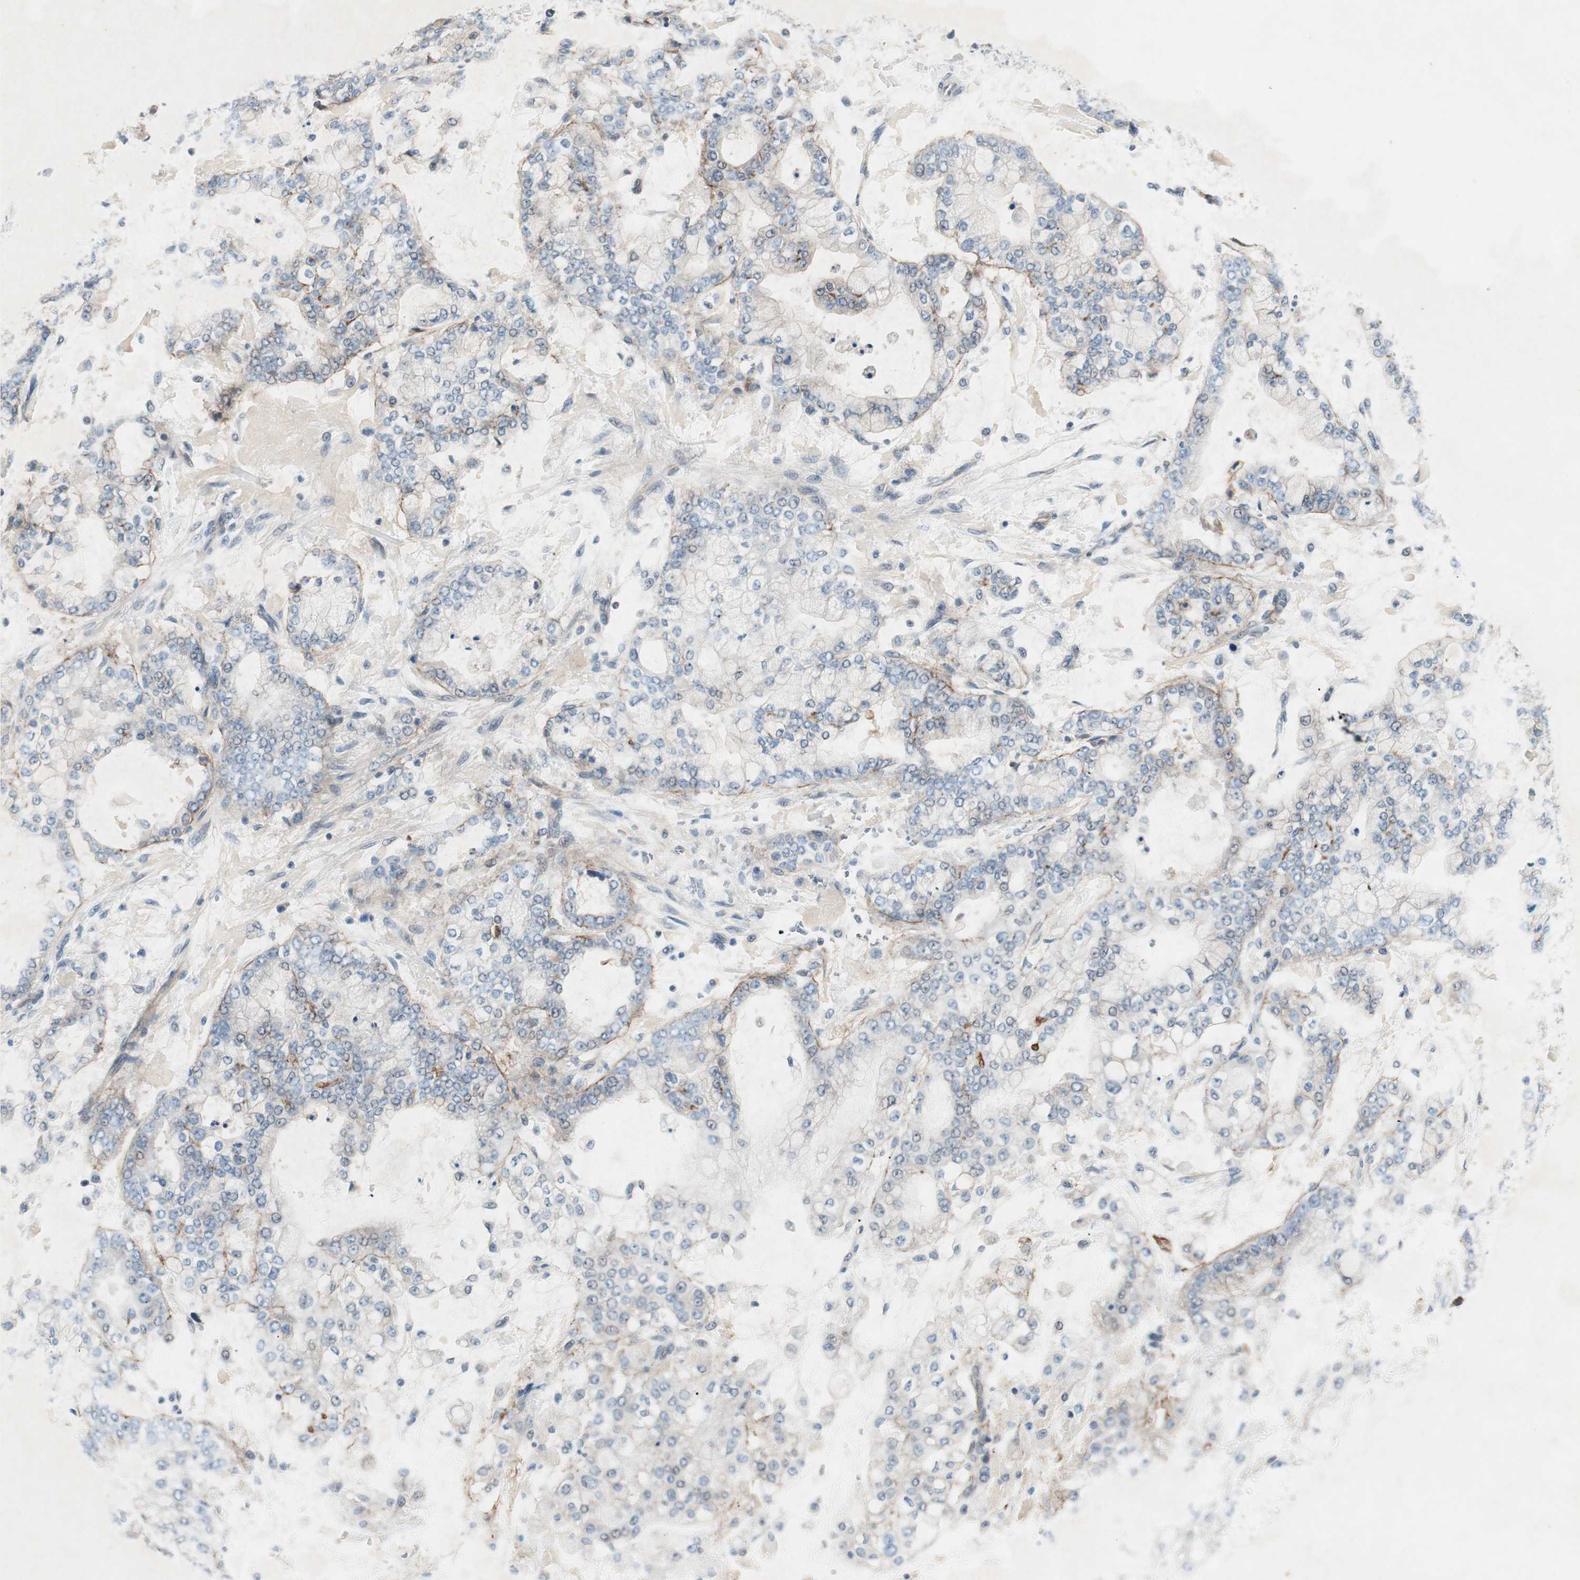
{"staining": {"intensity": "weak", "quantity": "25%-75%", "location": "cytoplasmic/membranous"}, "tissue": "stomach cancer", "cell_type": "Tumor cells", "image_type": "cancer", "snomed": [{"axis": "morphology", "description": "Adenocarcinoma, NOS"}, {"axis": "topography", "description": "Stomach"}], "caption": "Adenocarcinoma (stomach) stained for a protein (brown) displays weak cytoplasmic/membranous positive expression in about 25%-75% of tumor cells.", "gene": "ITGB4", "patient": {"sex": "male", "age": 76}}